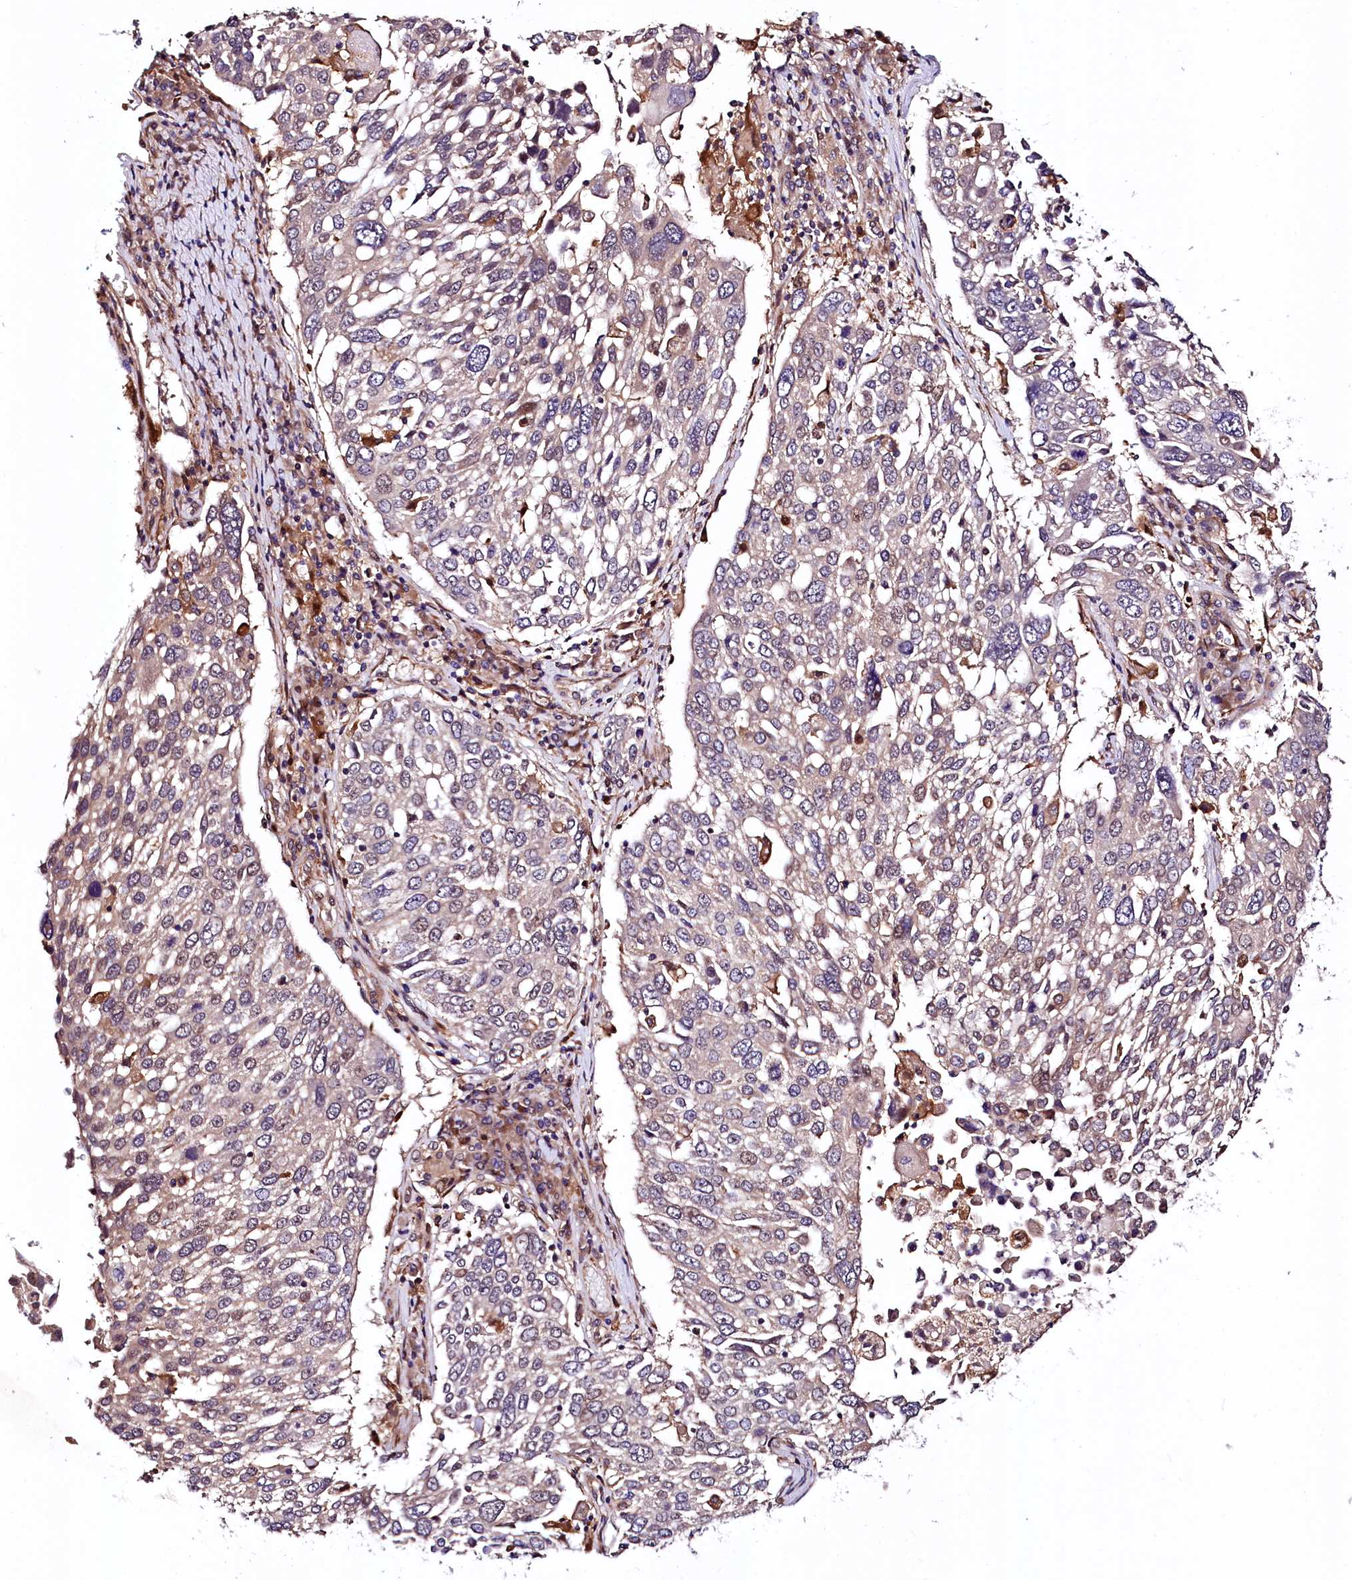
{"staining": {"intensity": "negative", "quantity": "none", "location": "none"}, "tissue": "lung cancer", "cell_type": "Tumor cells", "image_type": "cancer", "snomed": [{"axis": "morphology", "description": "Squamous cell carcinoma, NOS"}, {"axis": "topography", "description": "Lung"}], "caption": "Immunohistochemistry image of lung squamous cell carcinoma stained for a protein (brown), which displays no expression in tumor cells.", "gene": "VPS35", "patient": {"sex": "male", "age": 65}}